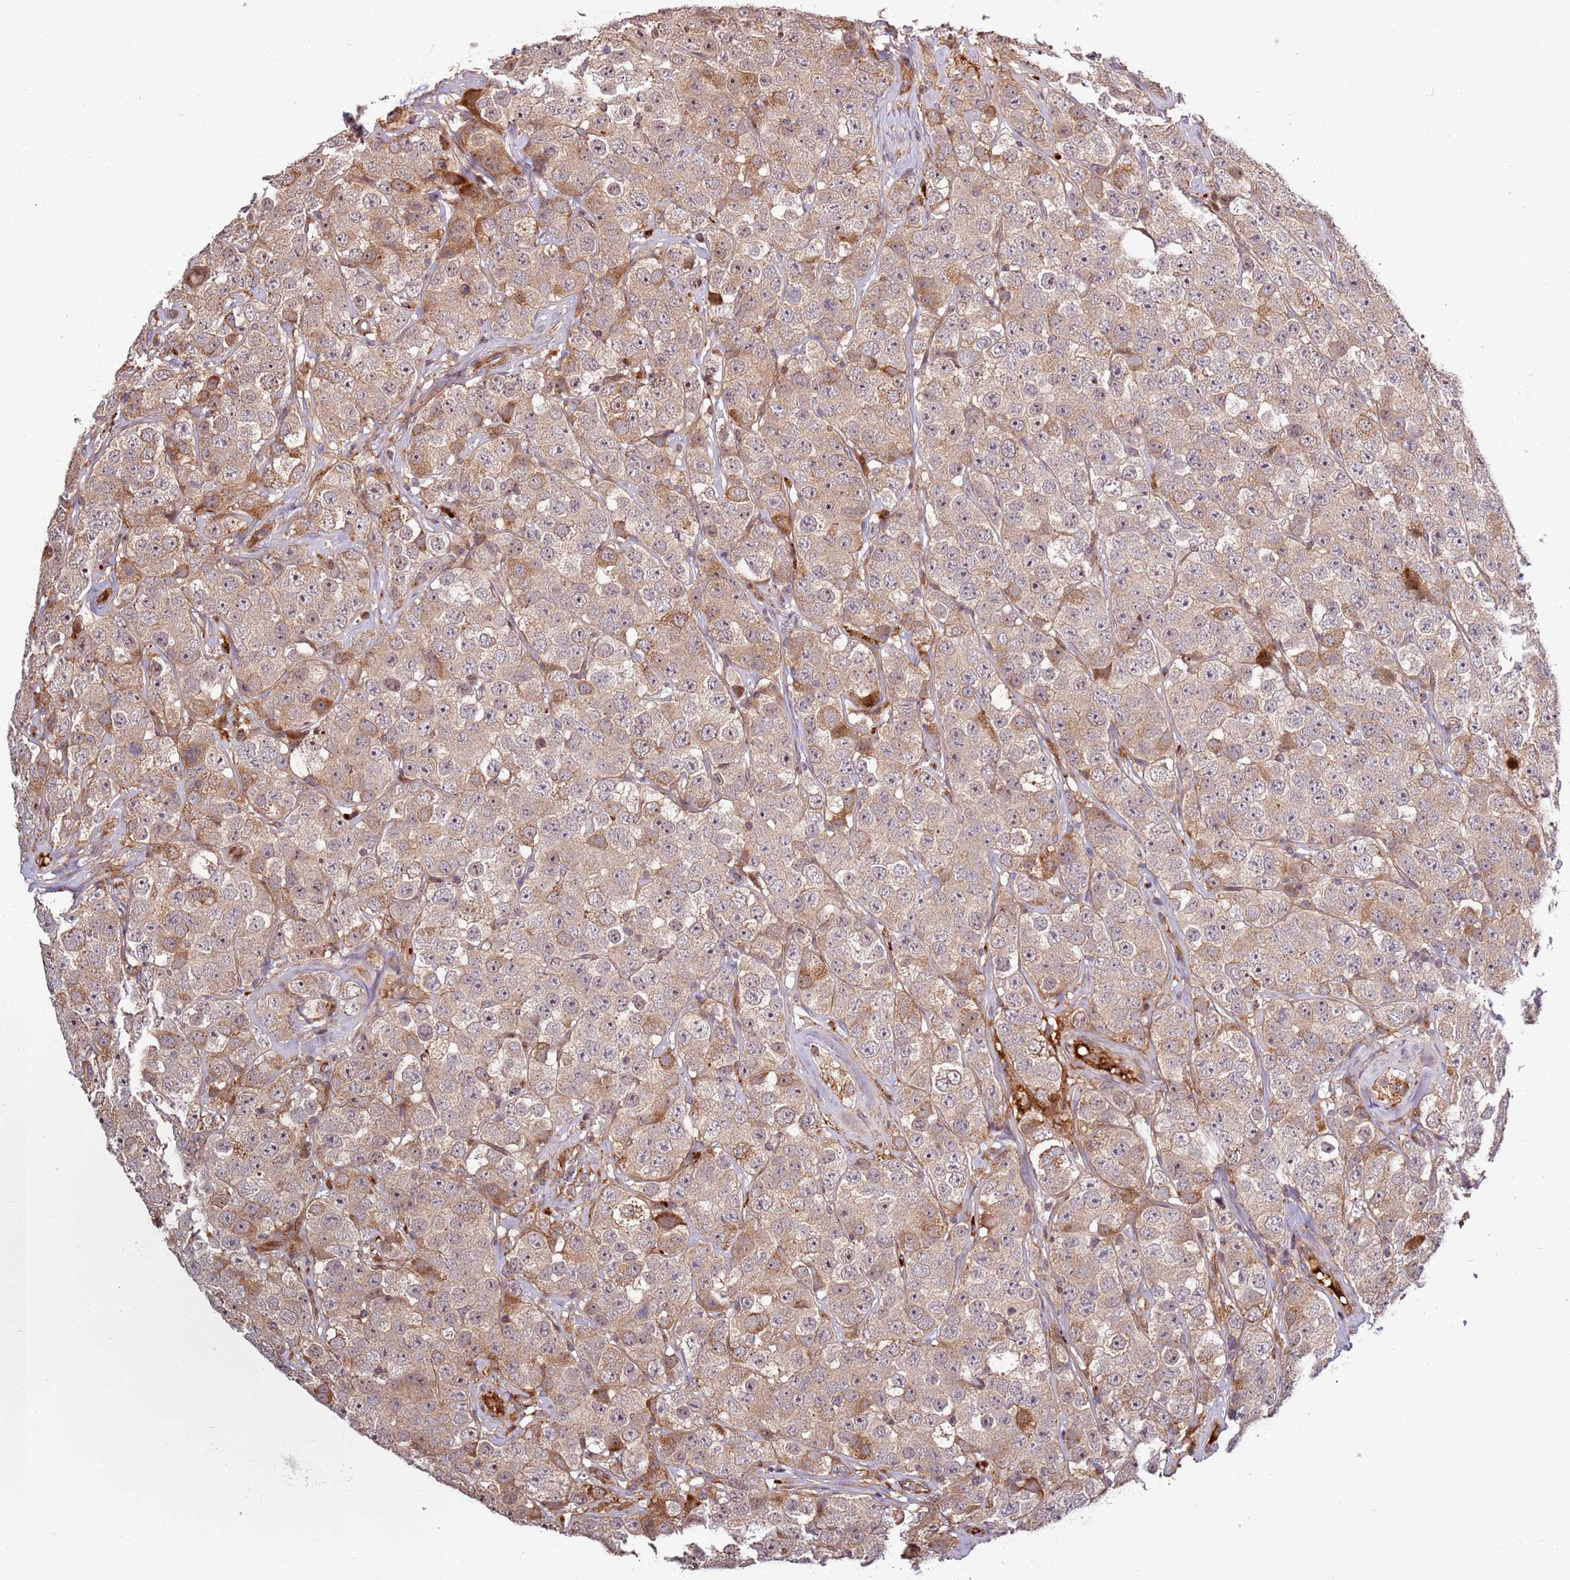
{"staining": {"intensity": "moderate", "quantity": "25%-75%", "location": "cytoplasmic/membranous"}, "tissue": "testis cancer", "cell_type": "Tumor cells", "image_type": "cancer", "snomed": [{"axis": "morphology", "description": "Seminoma, NOS"}, {"axis": "topography", "description": "Testis"}], "caption": "Seminoma (testis) stained with a protein marker shows moderate staining in tumor cells.", "gene": "RHBDL1", "patient": {"sex": "male", "age": 28}}